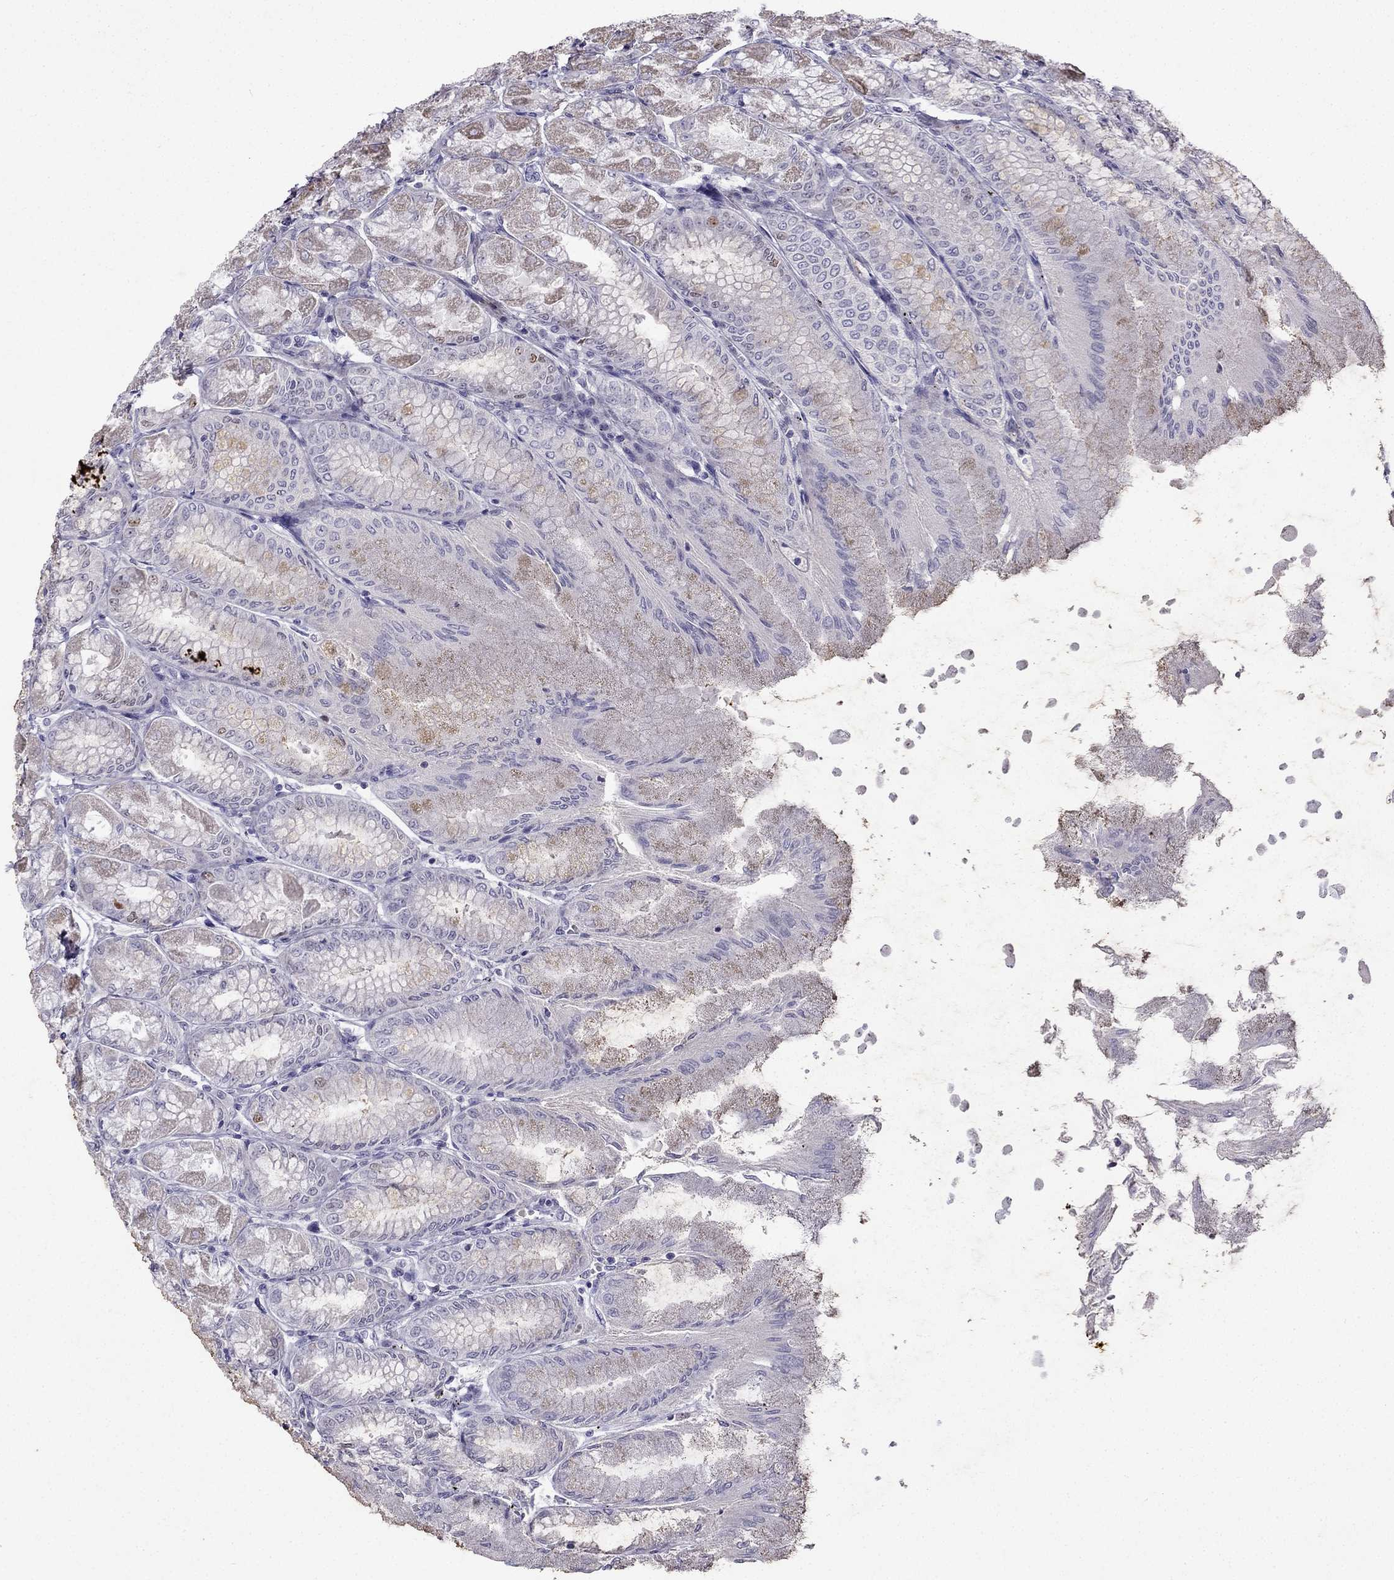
{"staining": {"intensity": "moderate", "quantity": "<25%", "location": "cytoplasmic/membranous"}, "tissue": "stomach", "cell_type": "Glandular cells", "image_type": "normal", "snomed": [{"axis": "morphology", "description": "Normal tissue, NOS"}, {"axis": "topography", "description": "Stomach, upper"}], "caption": "IHC micrograph of normal stomach: stomach stained using immunohistochemistry (IHC) demonstrates low levels of moderate protein expression localized specifically in the cytoplasmic/membranous of glandular cells, appearing as a cytoplasmic/membranous brown color.", "gene": "UHRF1", "patient": {"sex": "male", "age": 60}}